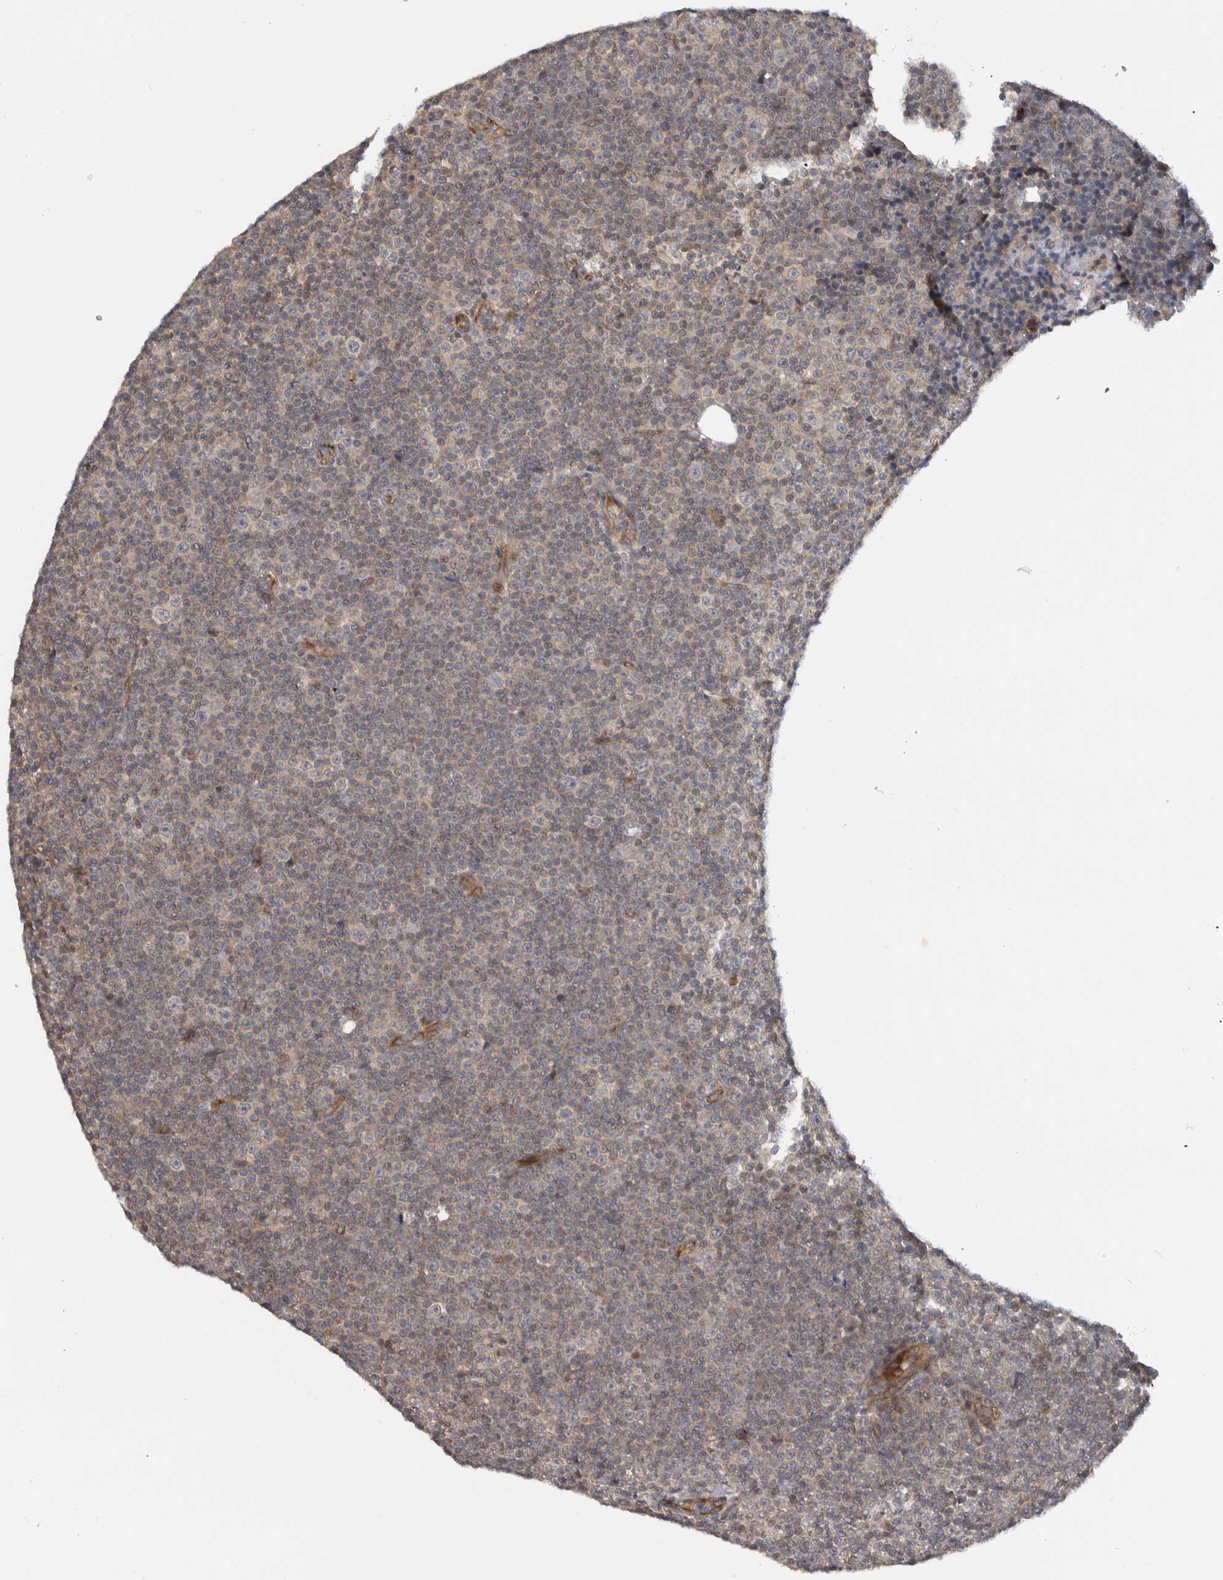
{"staining": {"intensity": "weak", "quantity": "<25%", "location": "cytoplasmic/membranous"}, "tissue": "lymphoma", "cell_type": "Tumor cells", "image_type": "cancer", "snomed": [{"axis": "morphology", "description": "Malignant lymphoma, non-Hodgkin's type, Low grade"}, {"axis": "topography", "description": "Lymph node"}], "caption": "Immunohistochemical staining of human lymphoma displays no significant expression in tumor cells.", "gene": "TBC1D31", "patient": {"sex": "female", "age": 67}}